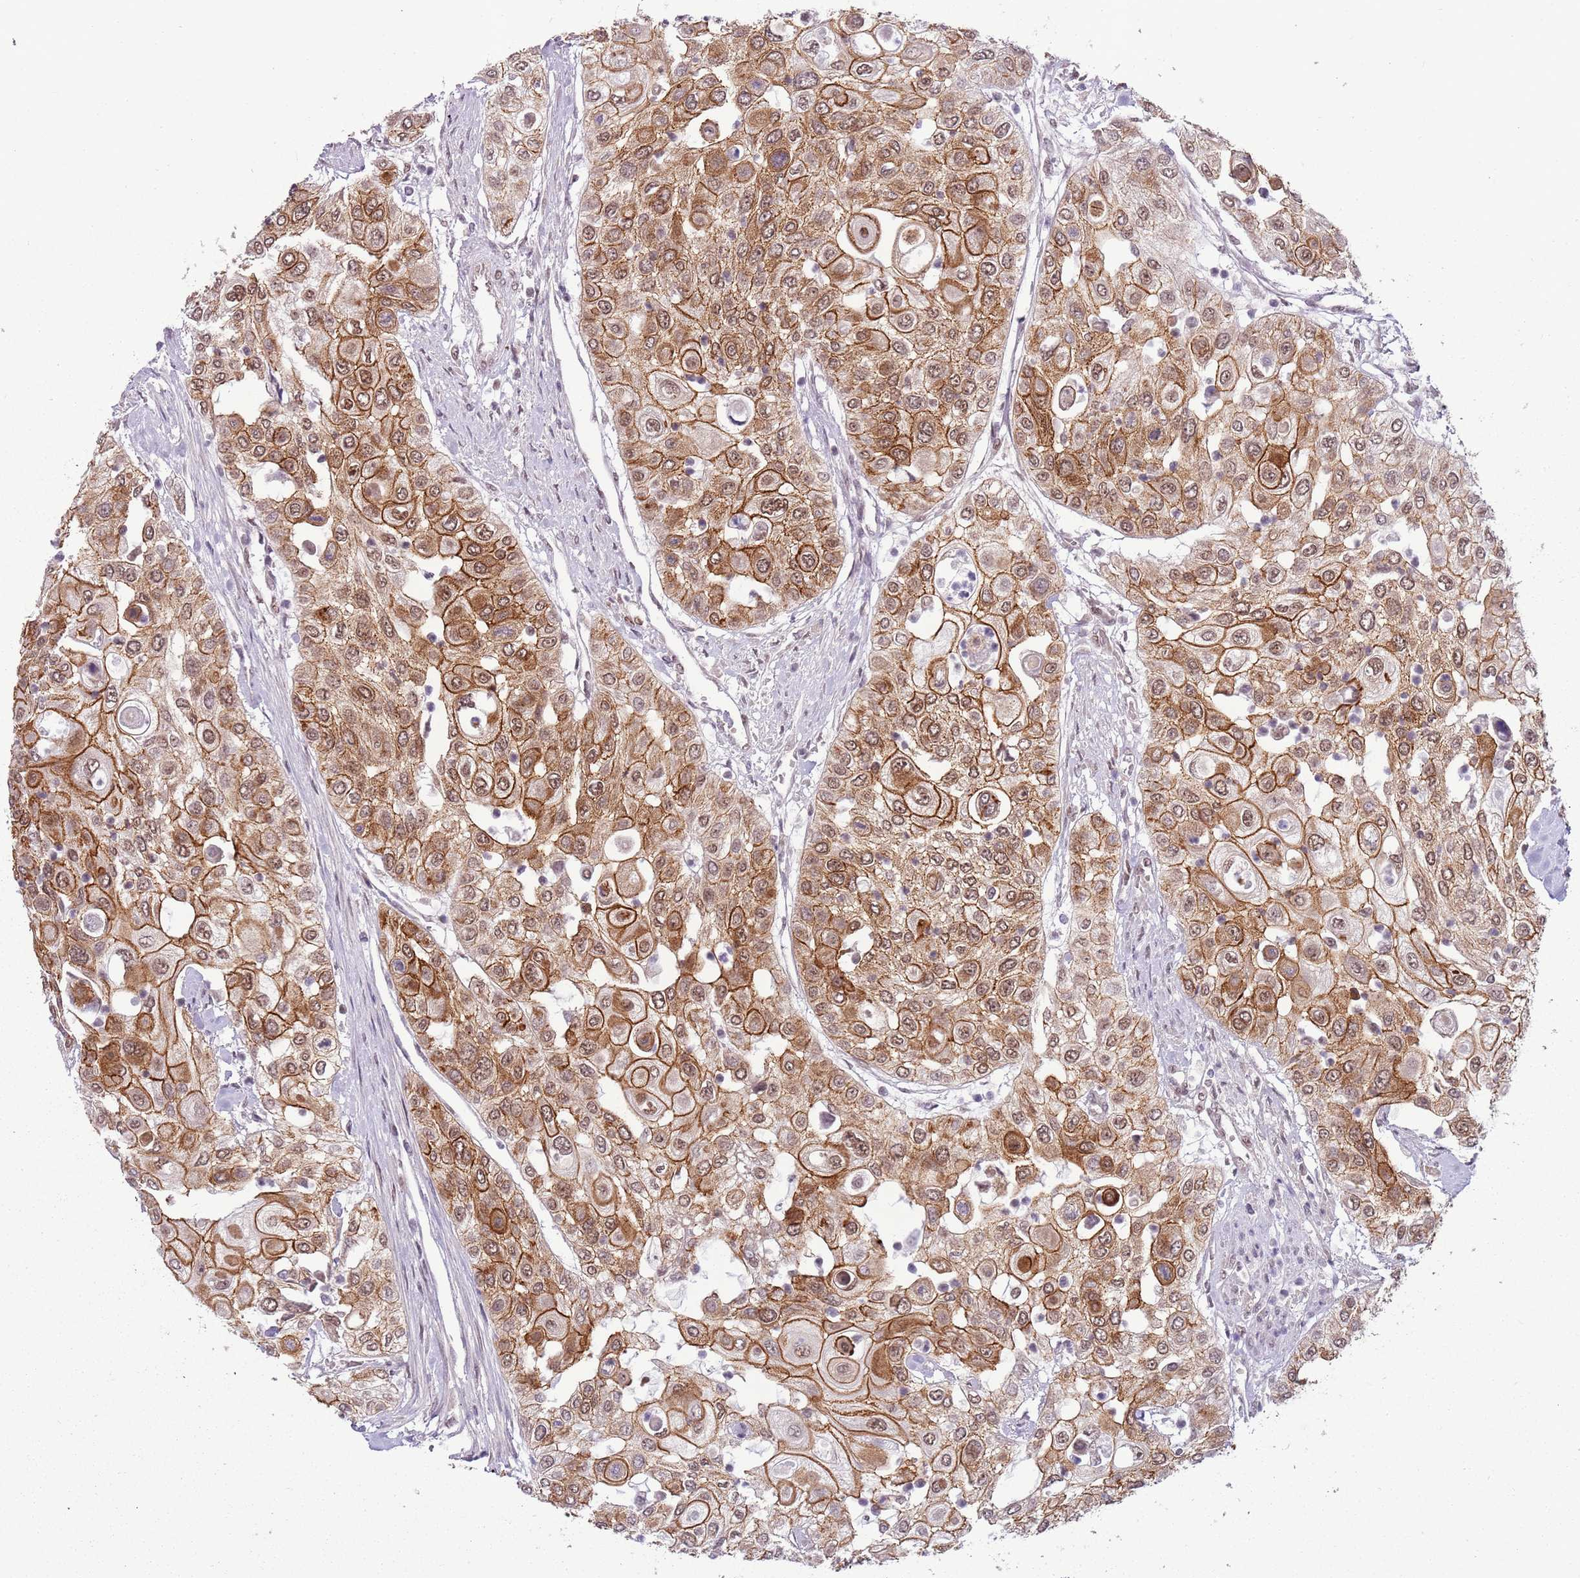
{"staining": {"intensity": "moderate", "quantity": ">75%", "location": "cytoplasmic/membranous,nuclear"}, "tissue": "urothelial cancer", "cell_type": "Tumor cells", "image_type": "cancer", "snomed": [{"axis": "morphology", "description": "Urothelial carcinoma, High grade"}, {"axis": "topography", "description": "Urinary bladder"}], "caption": "The photomicrograph shows a brown stain indicating the presence of a protein in the cytoplasmic/membranous and nuclear of tumor cells in urothelial cancer.", "gene": "FAM120AOS", "patient": {"sex": "female", "age": 79}}